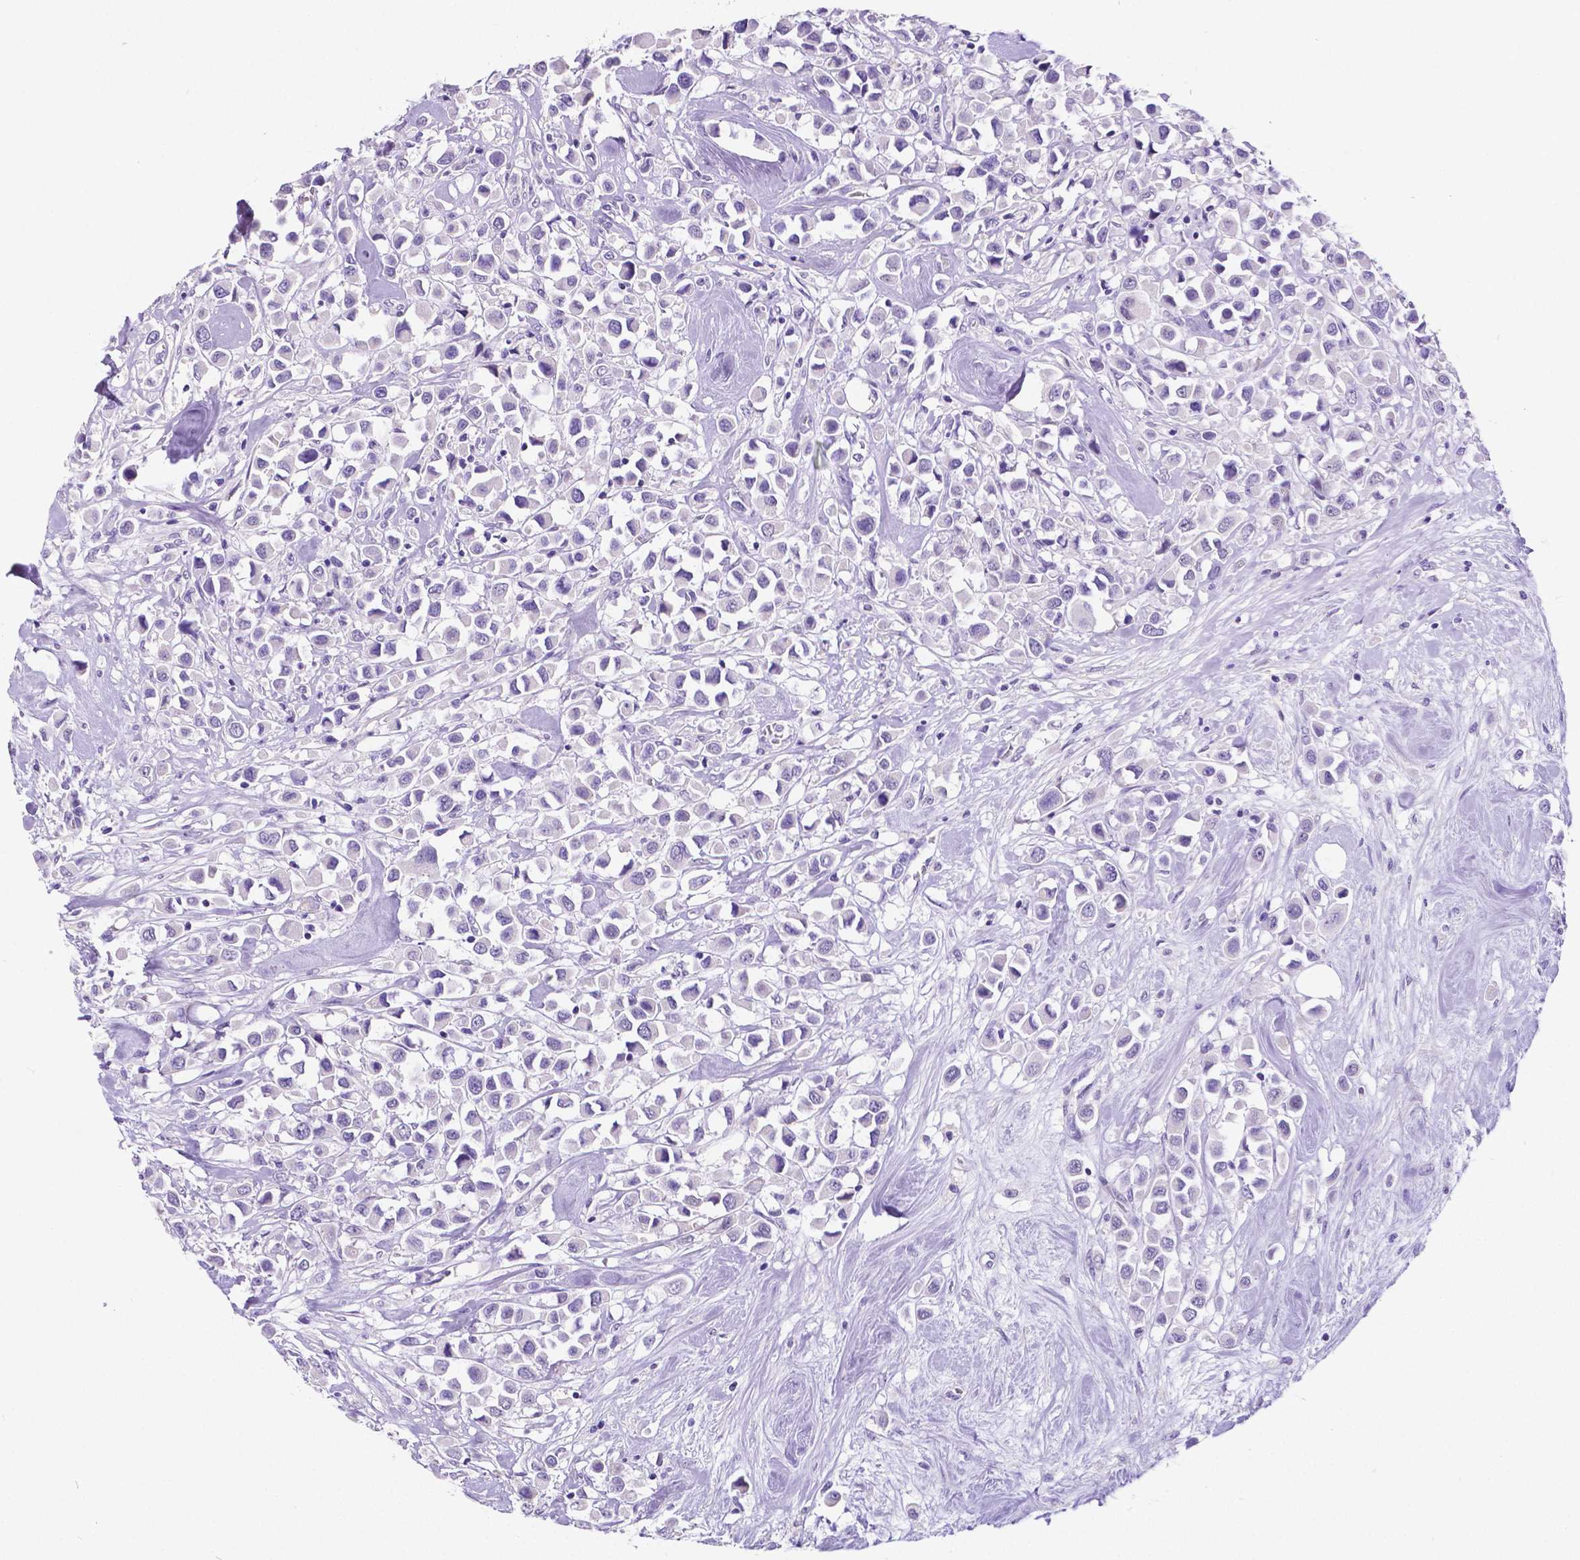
{"staining": {"intensity": "negative", "quantity": "none", "location": "none"}, "tissue": "breast cancer", "cell_type": "Tumor cells", "image_type": "cancer", "snomed": [{"axis": "morphology", "description": "Duct carcinoma"}, {"axis": "topography", "description": "Breast"}], "caption": "Protein analysis of intraductal carcinoma (breast) reveals no significant positivity in tumor cells.", "gene": "SATB2", "patient": {"sex": "female", "age": 61}}